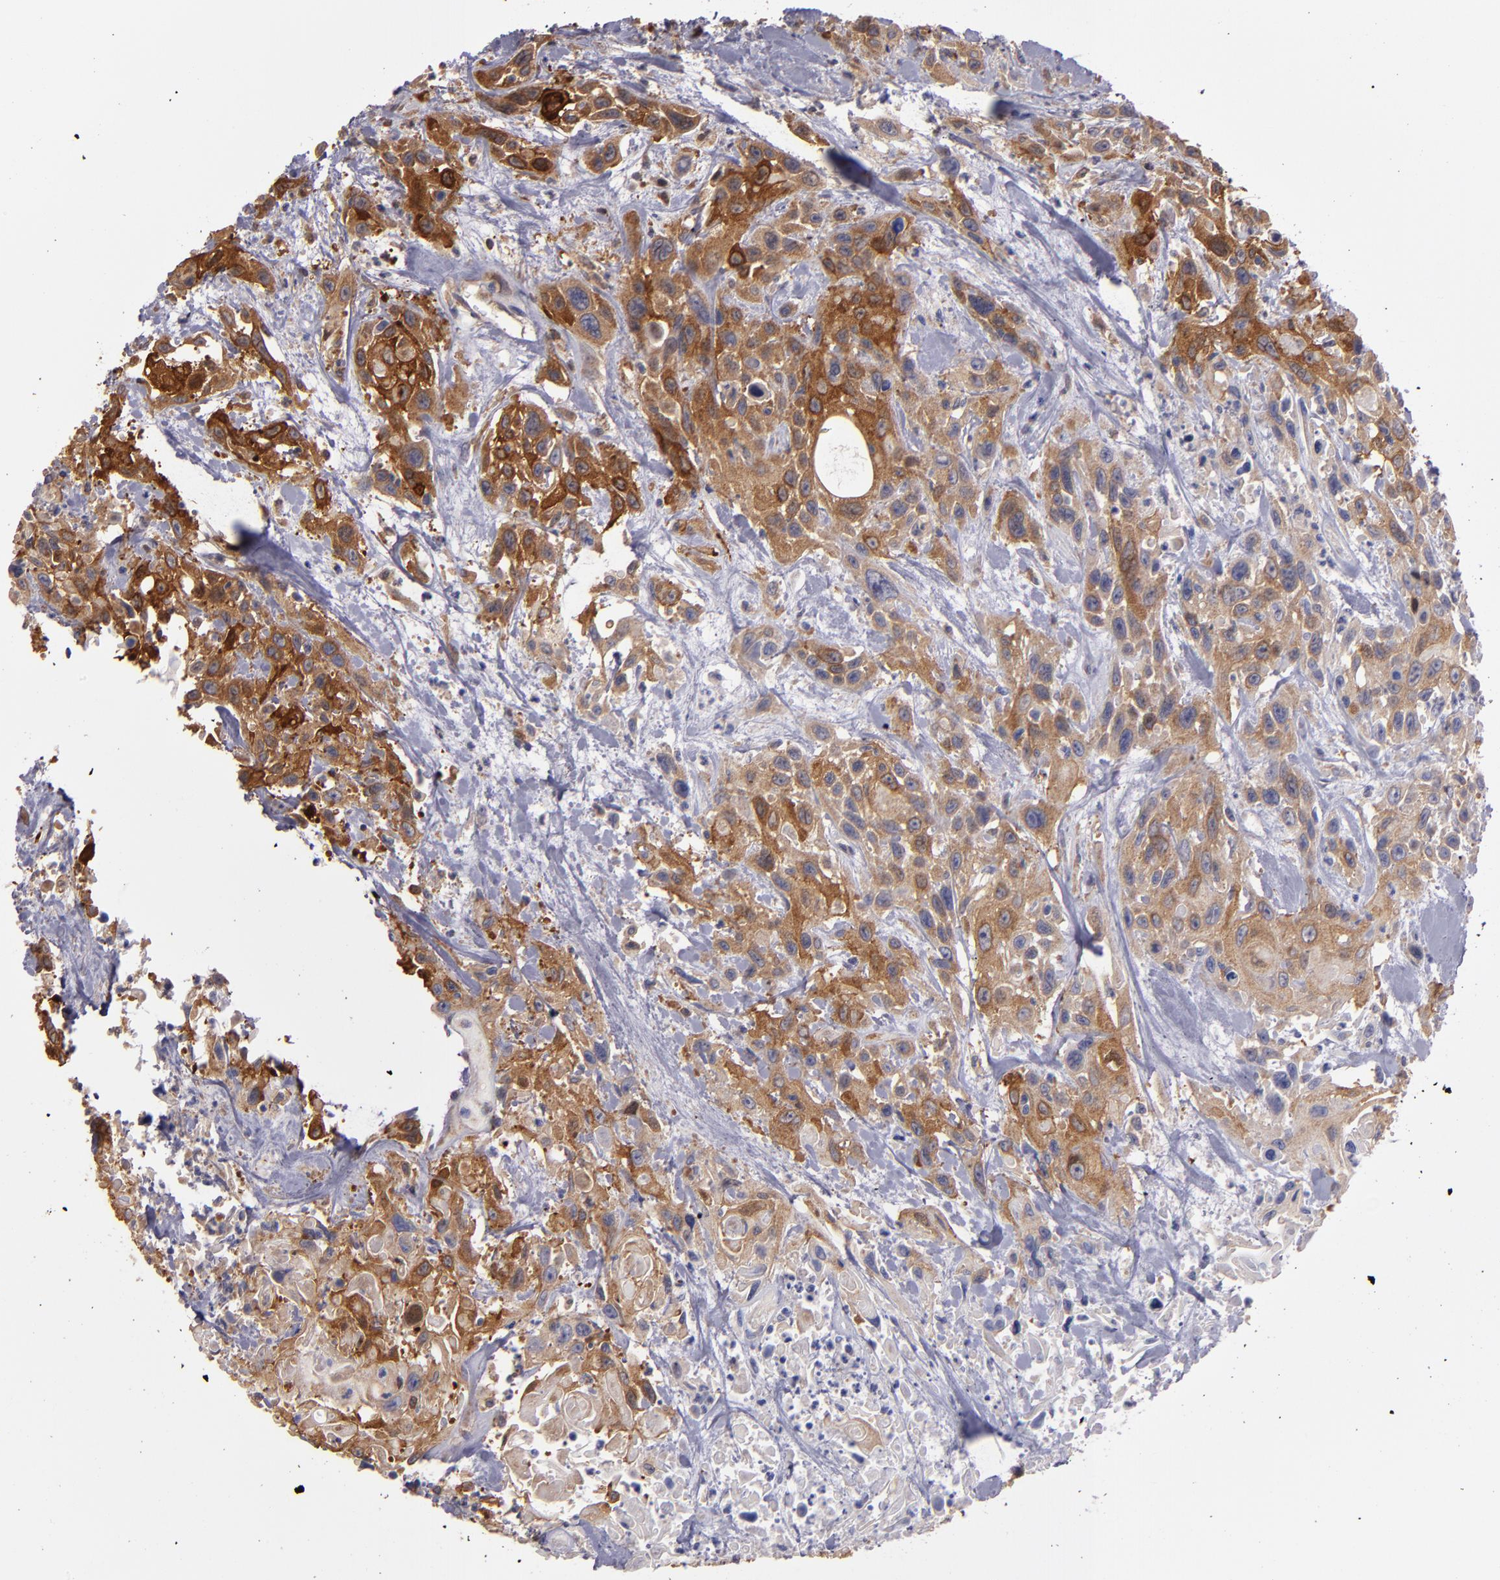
{"staining": {"intensity": "strong", "quantity": "25%-75%", "location": "cytoplasmic/membranous"}, "tissue": "urothelial cancer", "cell_type": "Tumor cells", "image_type": "cancer", "snomed": [{"axis": "morphology", "description": "Urothelial carcinoma, High grade"}, {"axis": "topography", "description": "Urinary bladder"}], "caption": "Immunohistochemistry image of urothelial cancer stained for a protein (brown), which reveals high levels of strong cytoplasmic/membranous expression in about 25%-75% of tumor cells.", "gene": "IFIH1", "patient": {"sex": "female", "age": 84}}